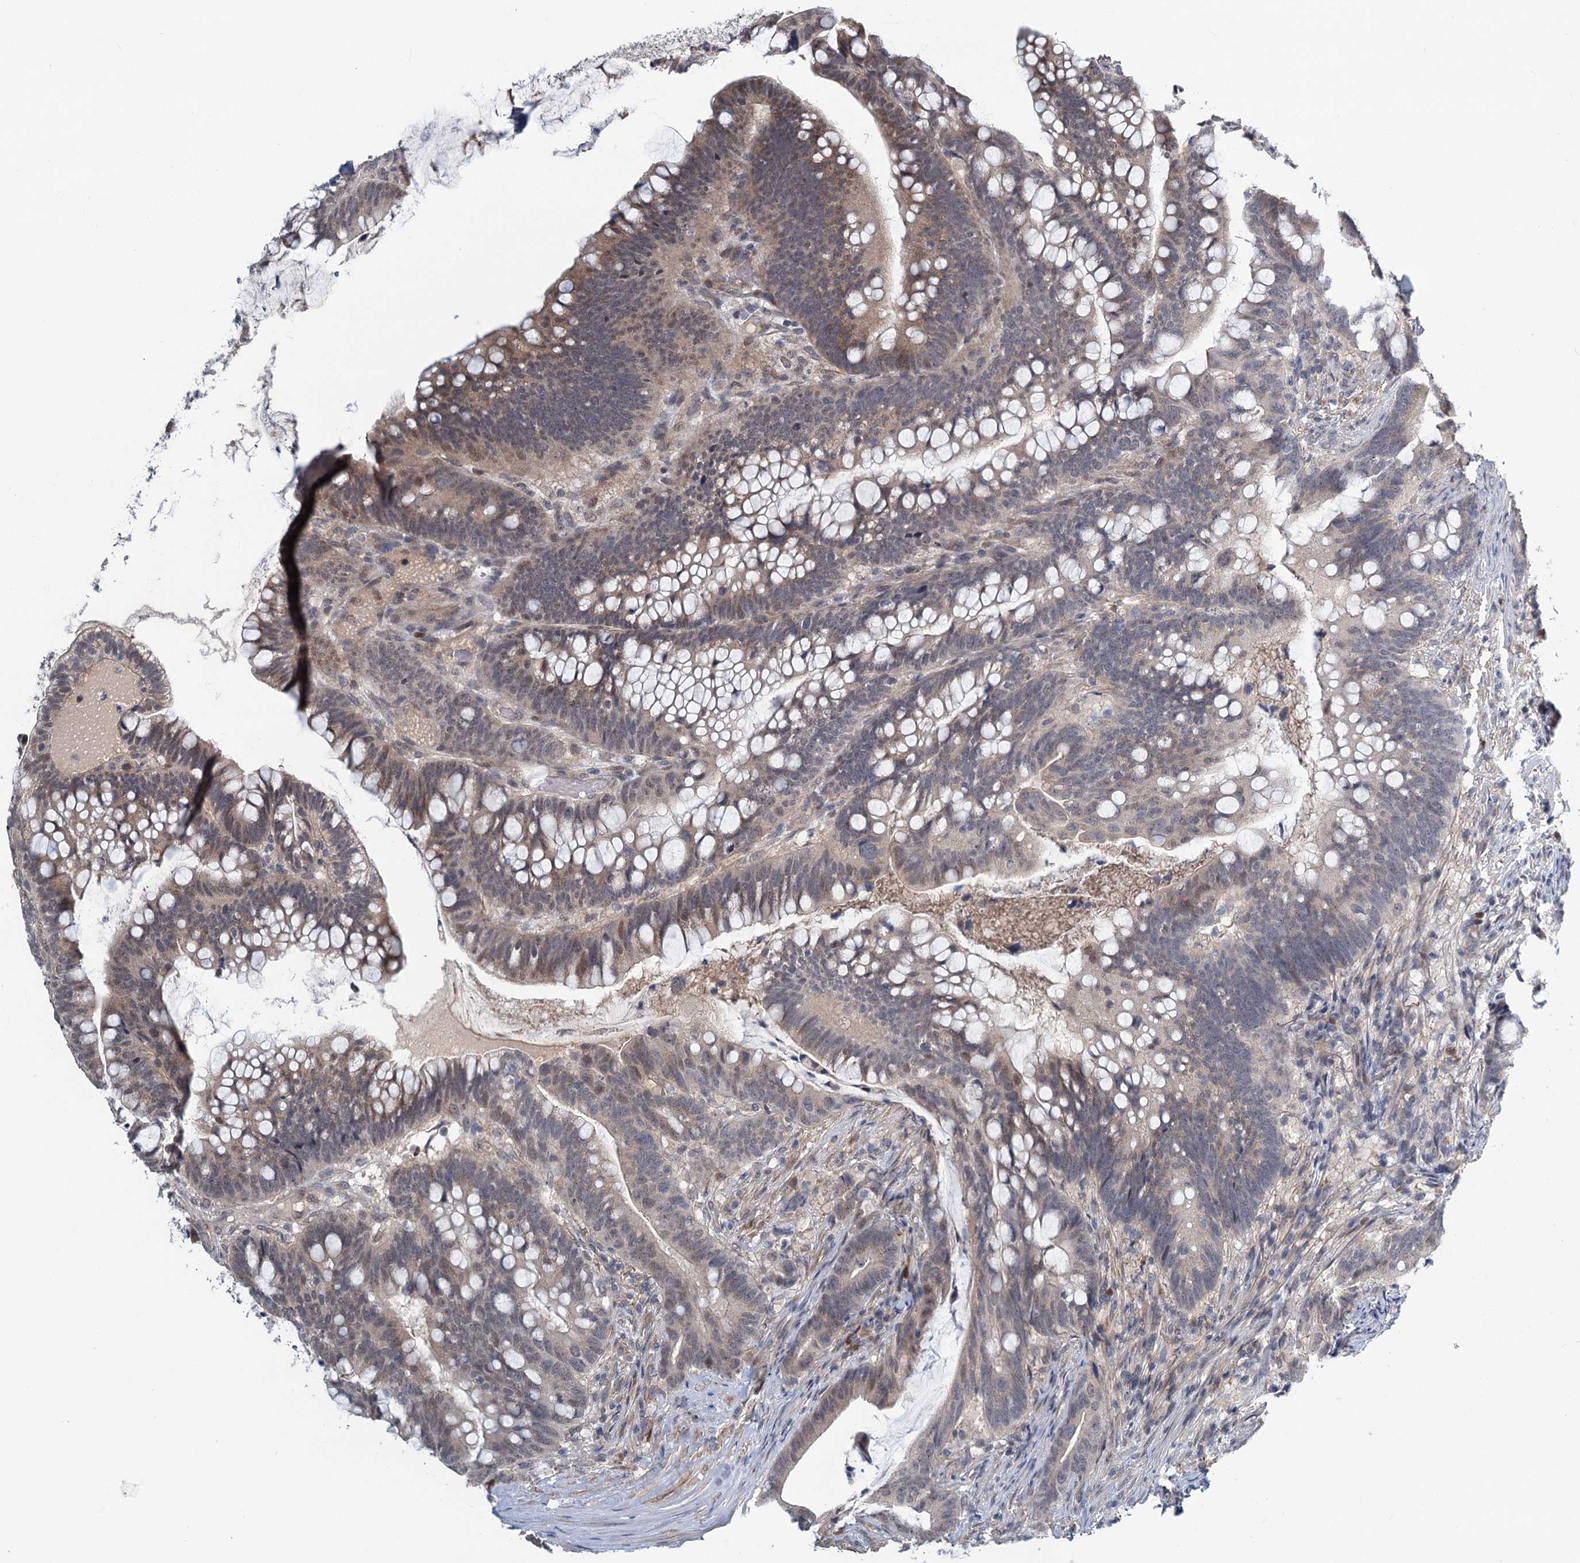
{"staining": {"intensity": "weak", "quantity": "<25%", "location": "cytoplasmic/membranous"}, "tissue": "colorectal cancer", "cell_type": "Tumor cells", "image_type": "cancer", "snomed": [{"axis": "morphology", "description": "Adenocarcinoma, NOS"}, {"axis": "topography", "description": "Colon"}], "caption": "This is an immunohistochemistry histopathology image of human colorectal adenocarcinoma. There is no positivity in tumor cells.", "gene": "STAP1", "patient": {"sex": "female", "age": 66}}